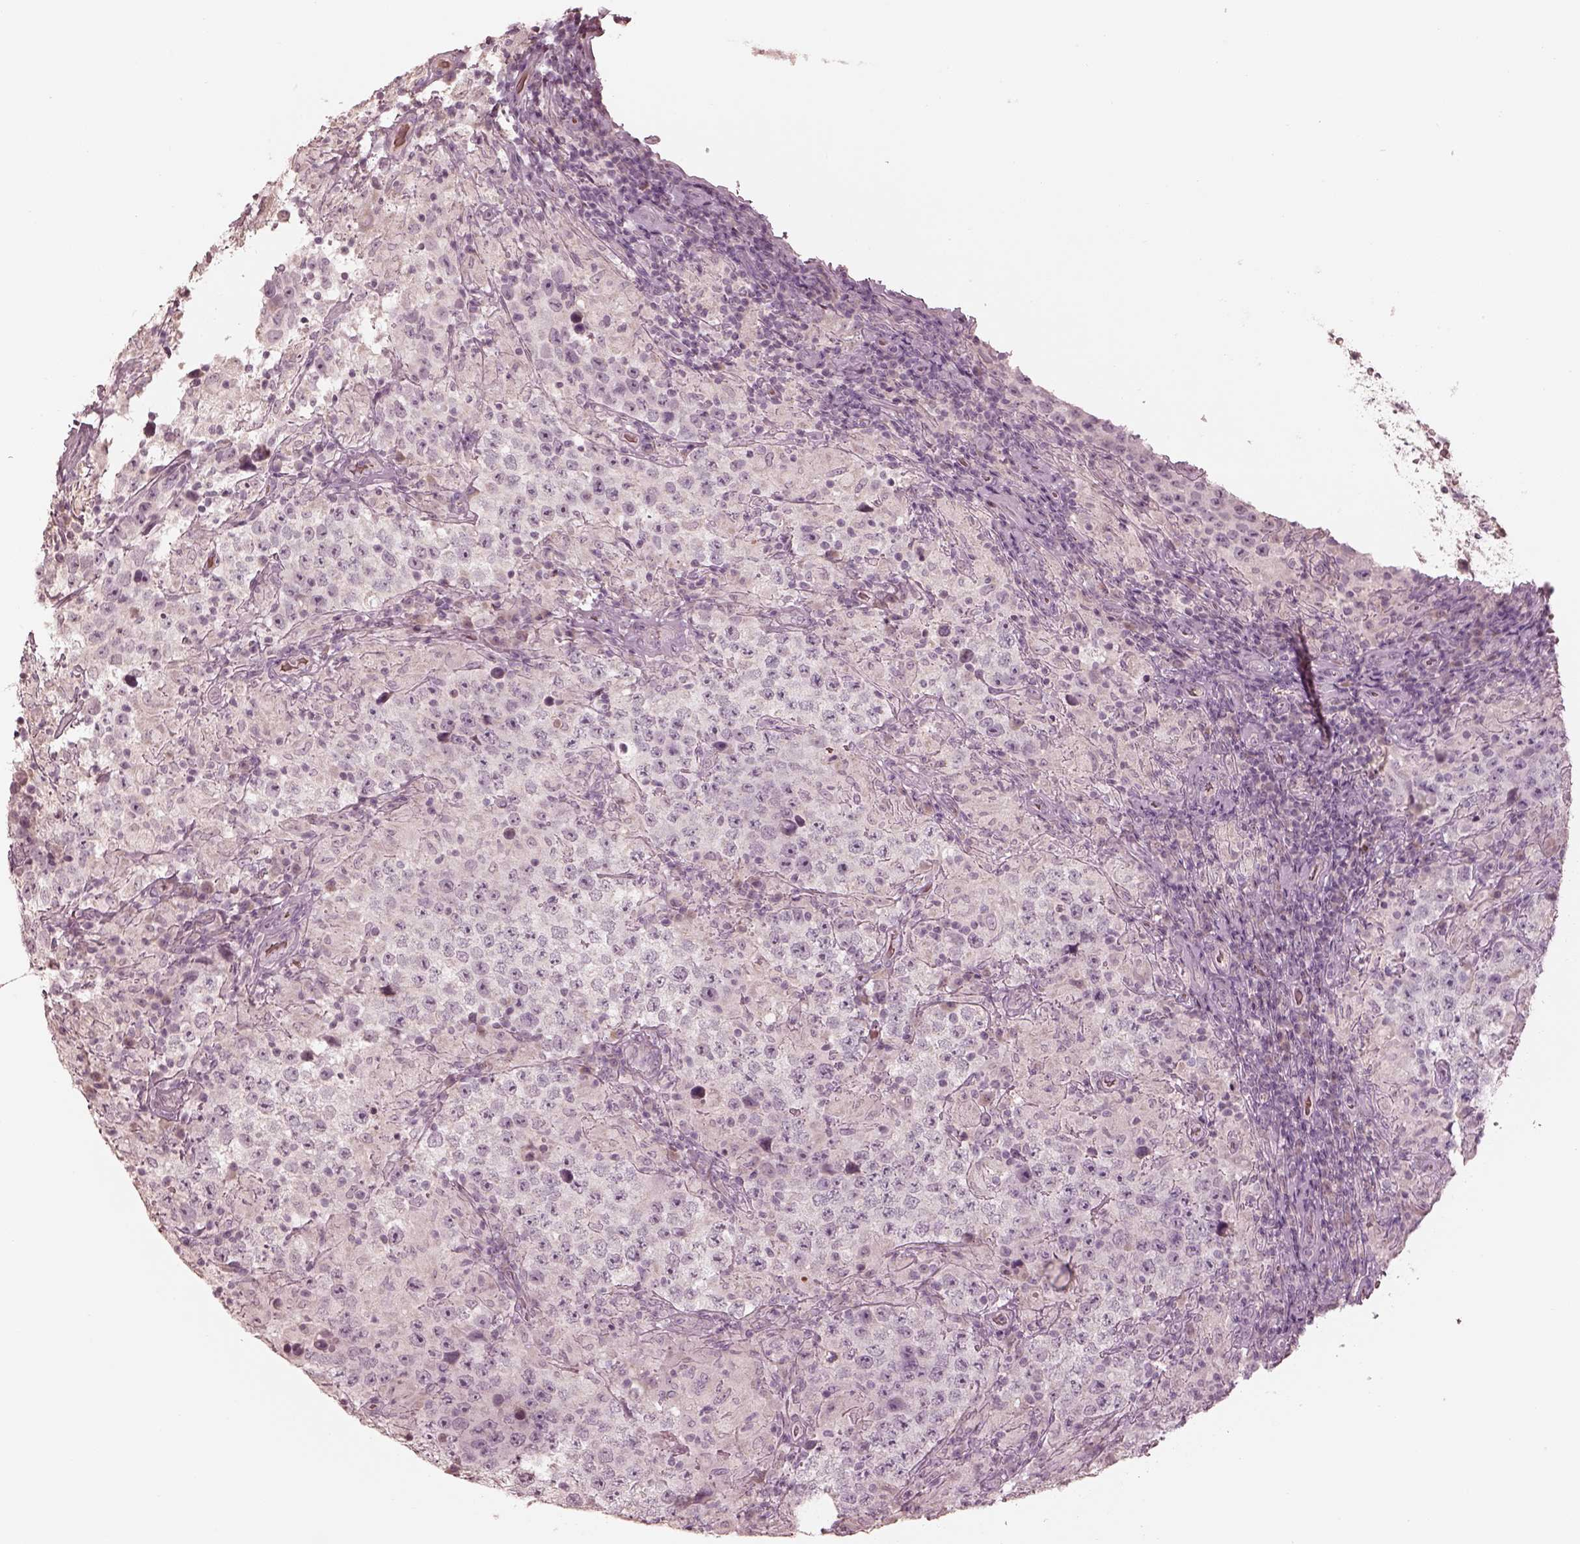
{"staining": {"intensity": "negative", "quantity": "none", "location": "none"}, "tissue": "testis cancer", "cell_type": "Tumor cells", "image_type": "cancer", "snomed": [{"axis": "morphology", "description": "Seminoma, NOS"}, {"axis": "morphology", "description": "Carcinoma, Embryonal, NOS"}, {"axis": "topography", "description": "Testis"}], "caption": "Protein analysis of testis cancer reveals no significant expression in tumor cells. (Brightfield microscopy of DAB (3,3'-diaminobenzidine) IHC at high magnification).", "gene": "ANKLE1", "patient": {"sex": "male", "age": 41}}